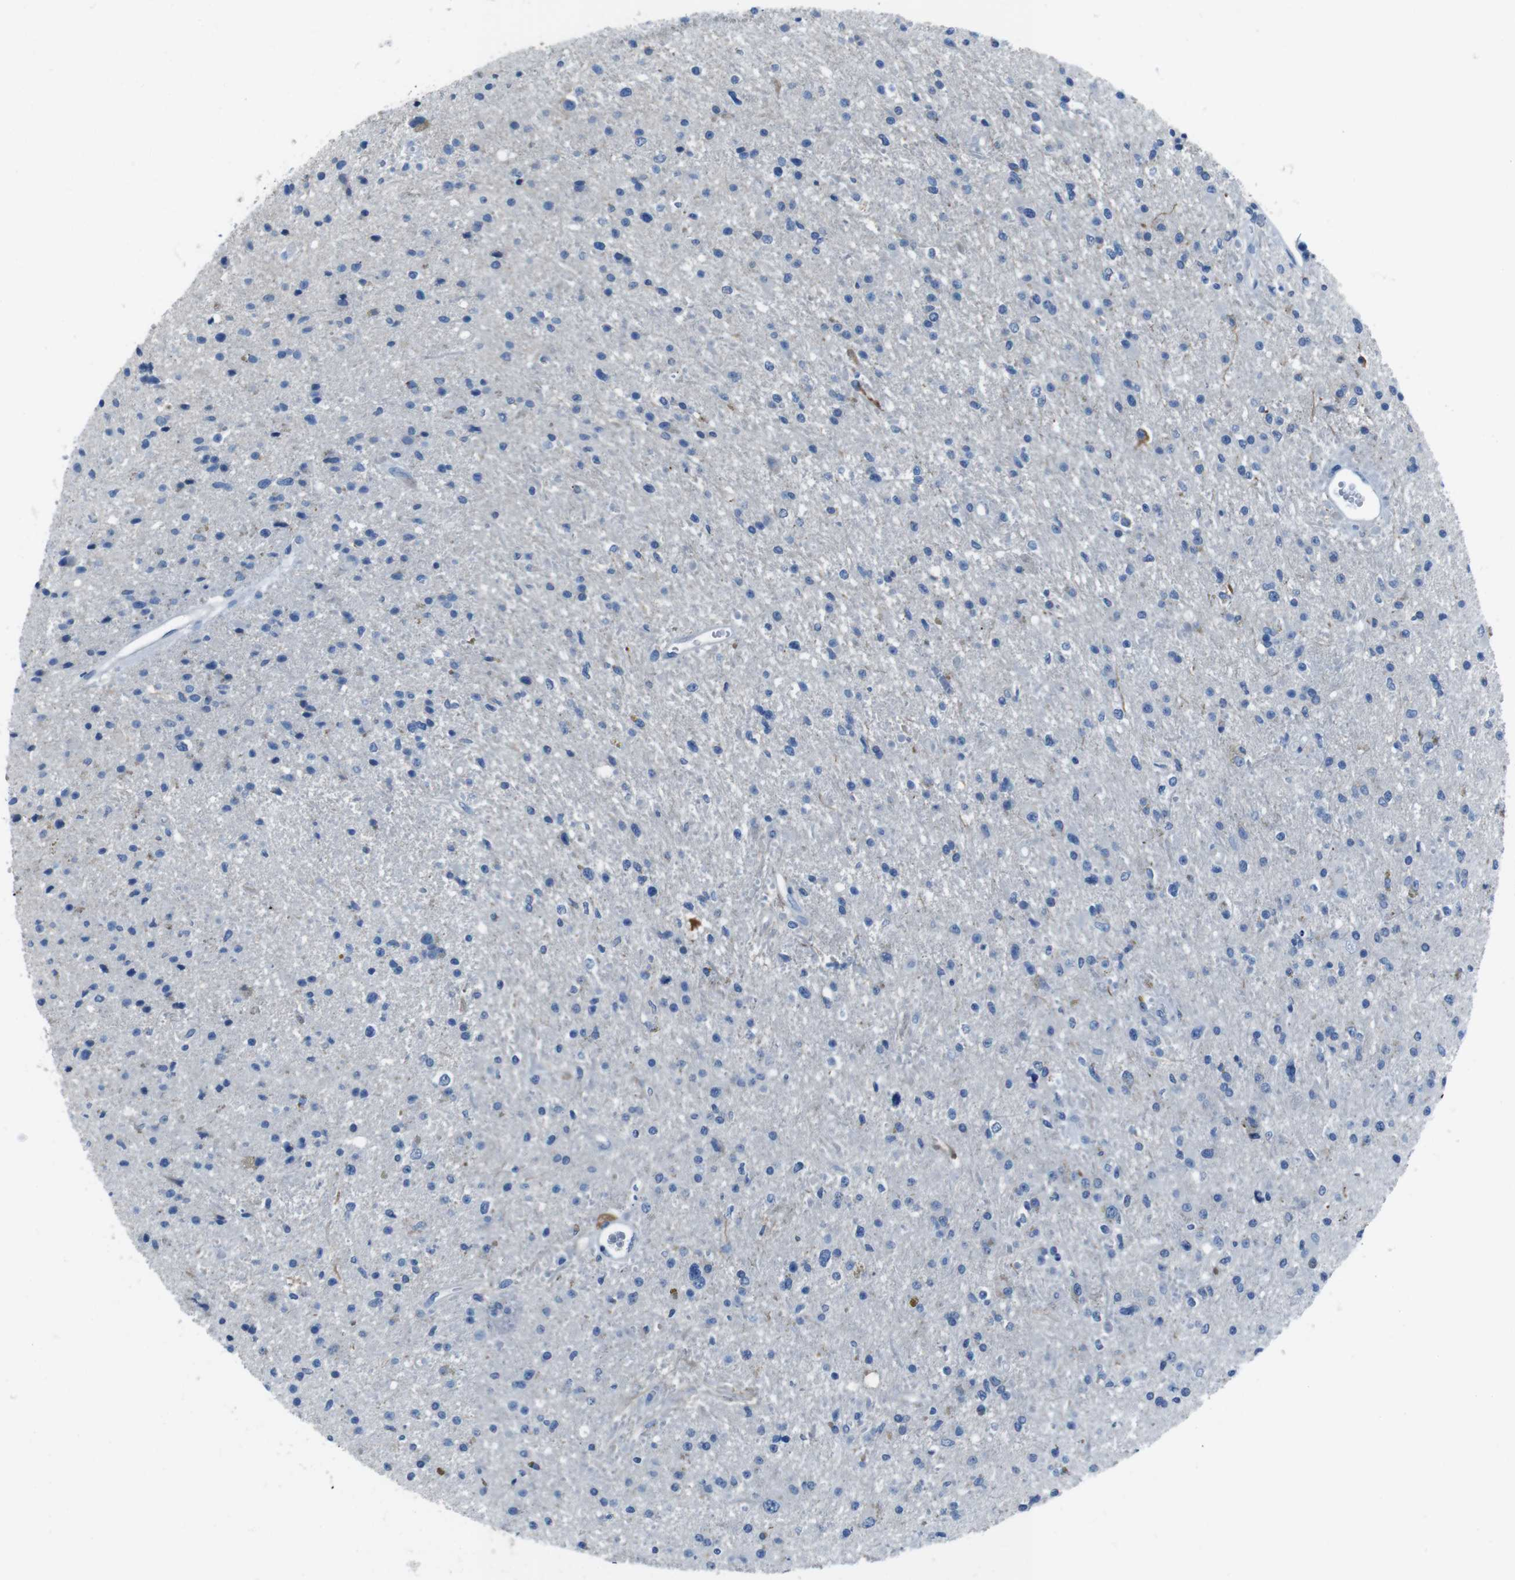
{"staining": {"intensity": "negative", "quantity": "none", "location": "none"}, "tissue": "glioma", "cell_type": "Tumor cells", "image_type": "cancer", "snomed": [{"axis": "morphology", "description": "Glioma, malignant, High grade"}, {"axis": "topography", "description": "Brain"}], "caption": "Glioma was stained to show a protein in brown. There is no significant staining in tumor cells.", "gene": "CYP2C8", "patient": {"sex": "male", "age": 33}}